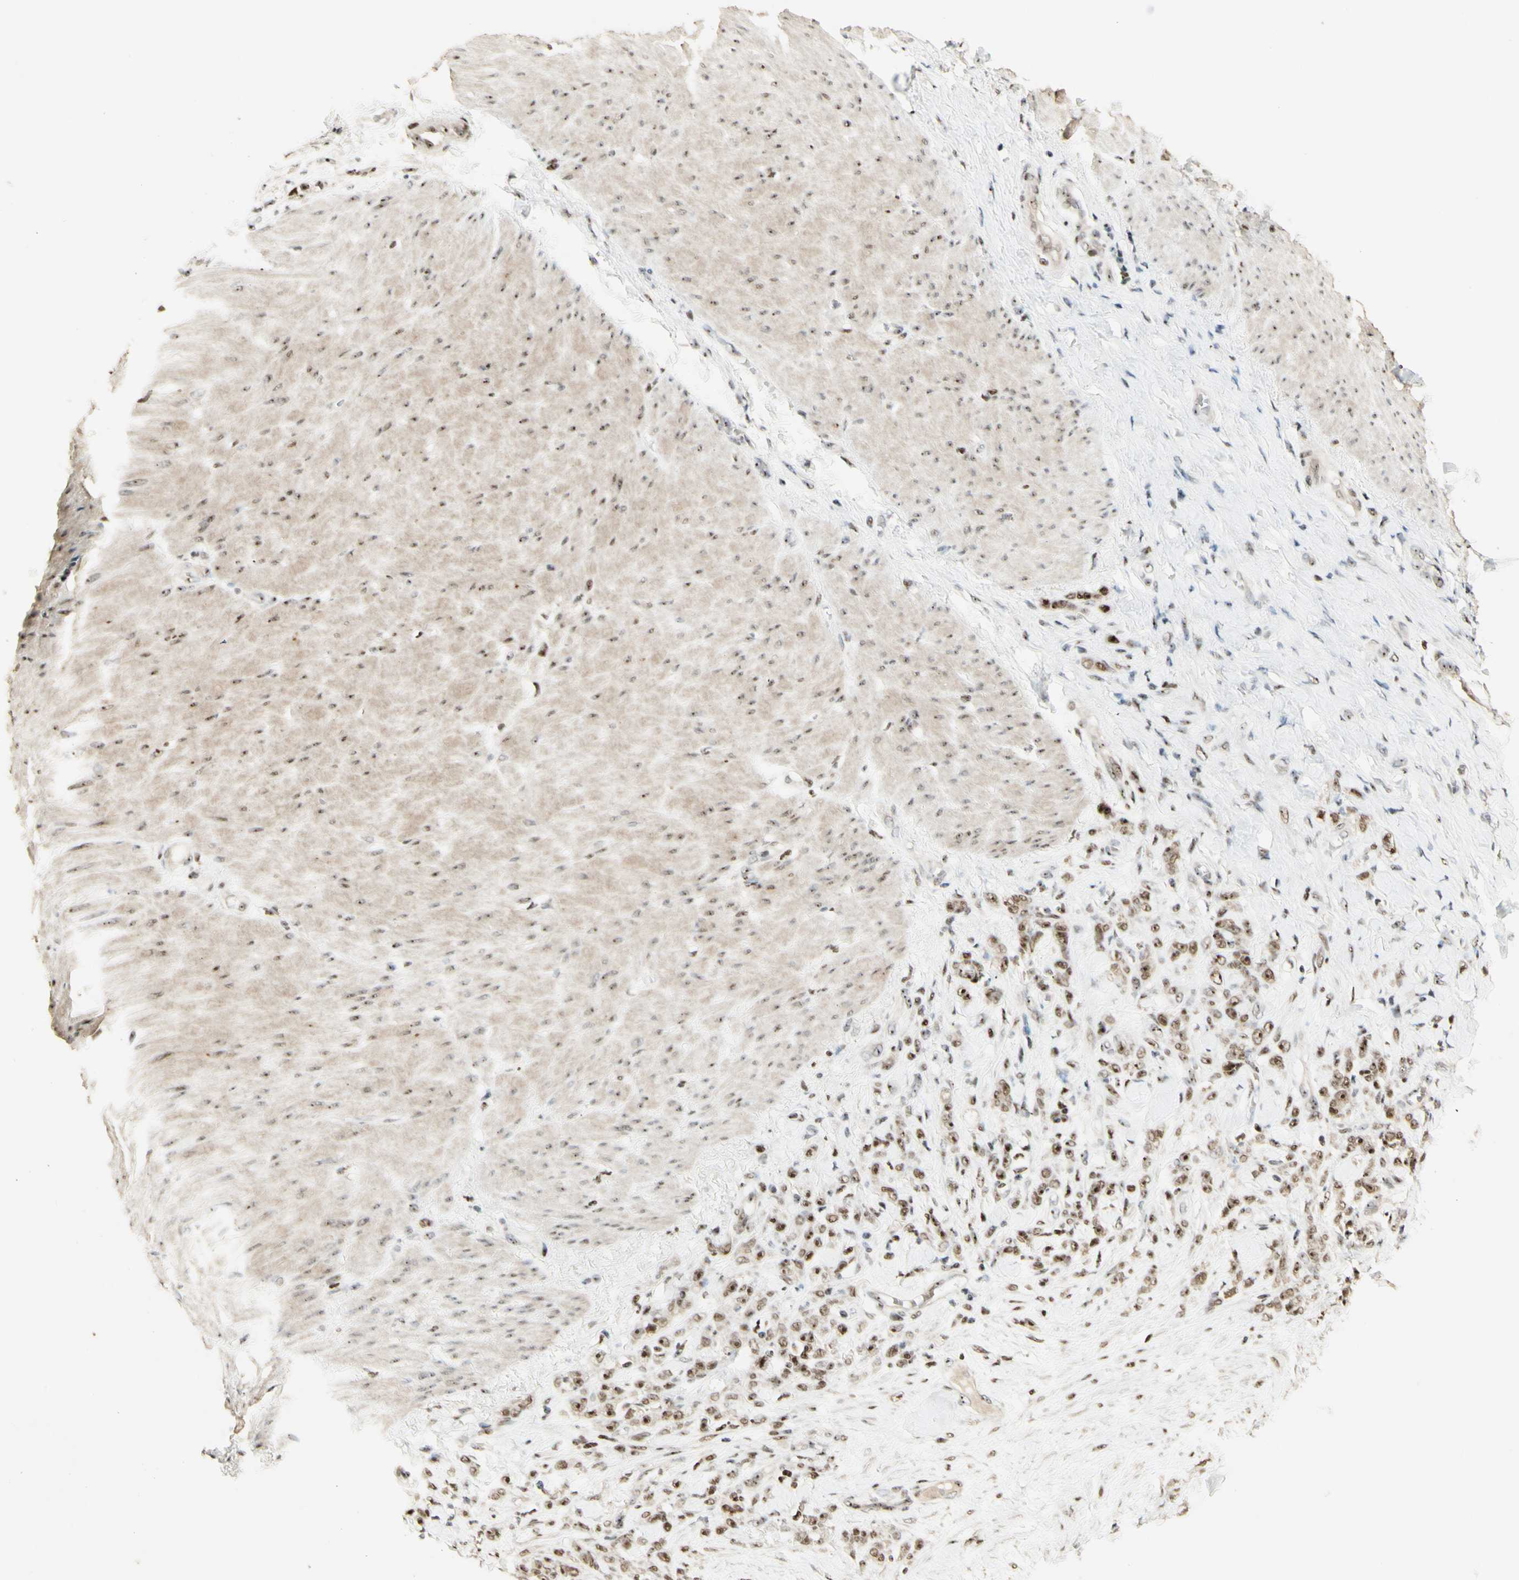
{"staining": {"intensity": "strong", "quantity": "25%-75%", "location": "nuclear"}, "tissue": "stomach cancer", "cell_type": "Tumor cells", "image_type": "cancer", "snomed": [{"axis": "morphology", "description": "Adenocarcinoma, NOS"}, {"axis": "topography", "description": "Stomach"}], "caption": "This is an image of IHC staining of stomach cancer (adenocarcinoma), which shows strong staining in the nuclear of tumor cells.", "gene": "DHX9", "patient": {"sex": "male", "age": 82}}